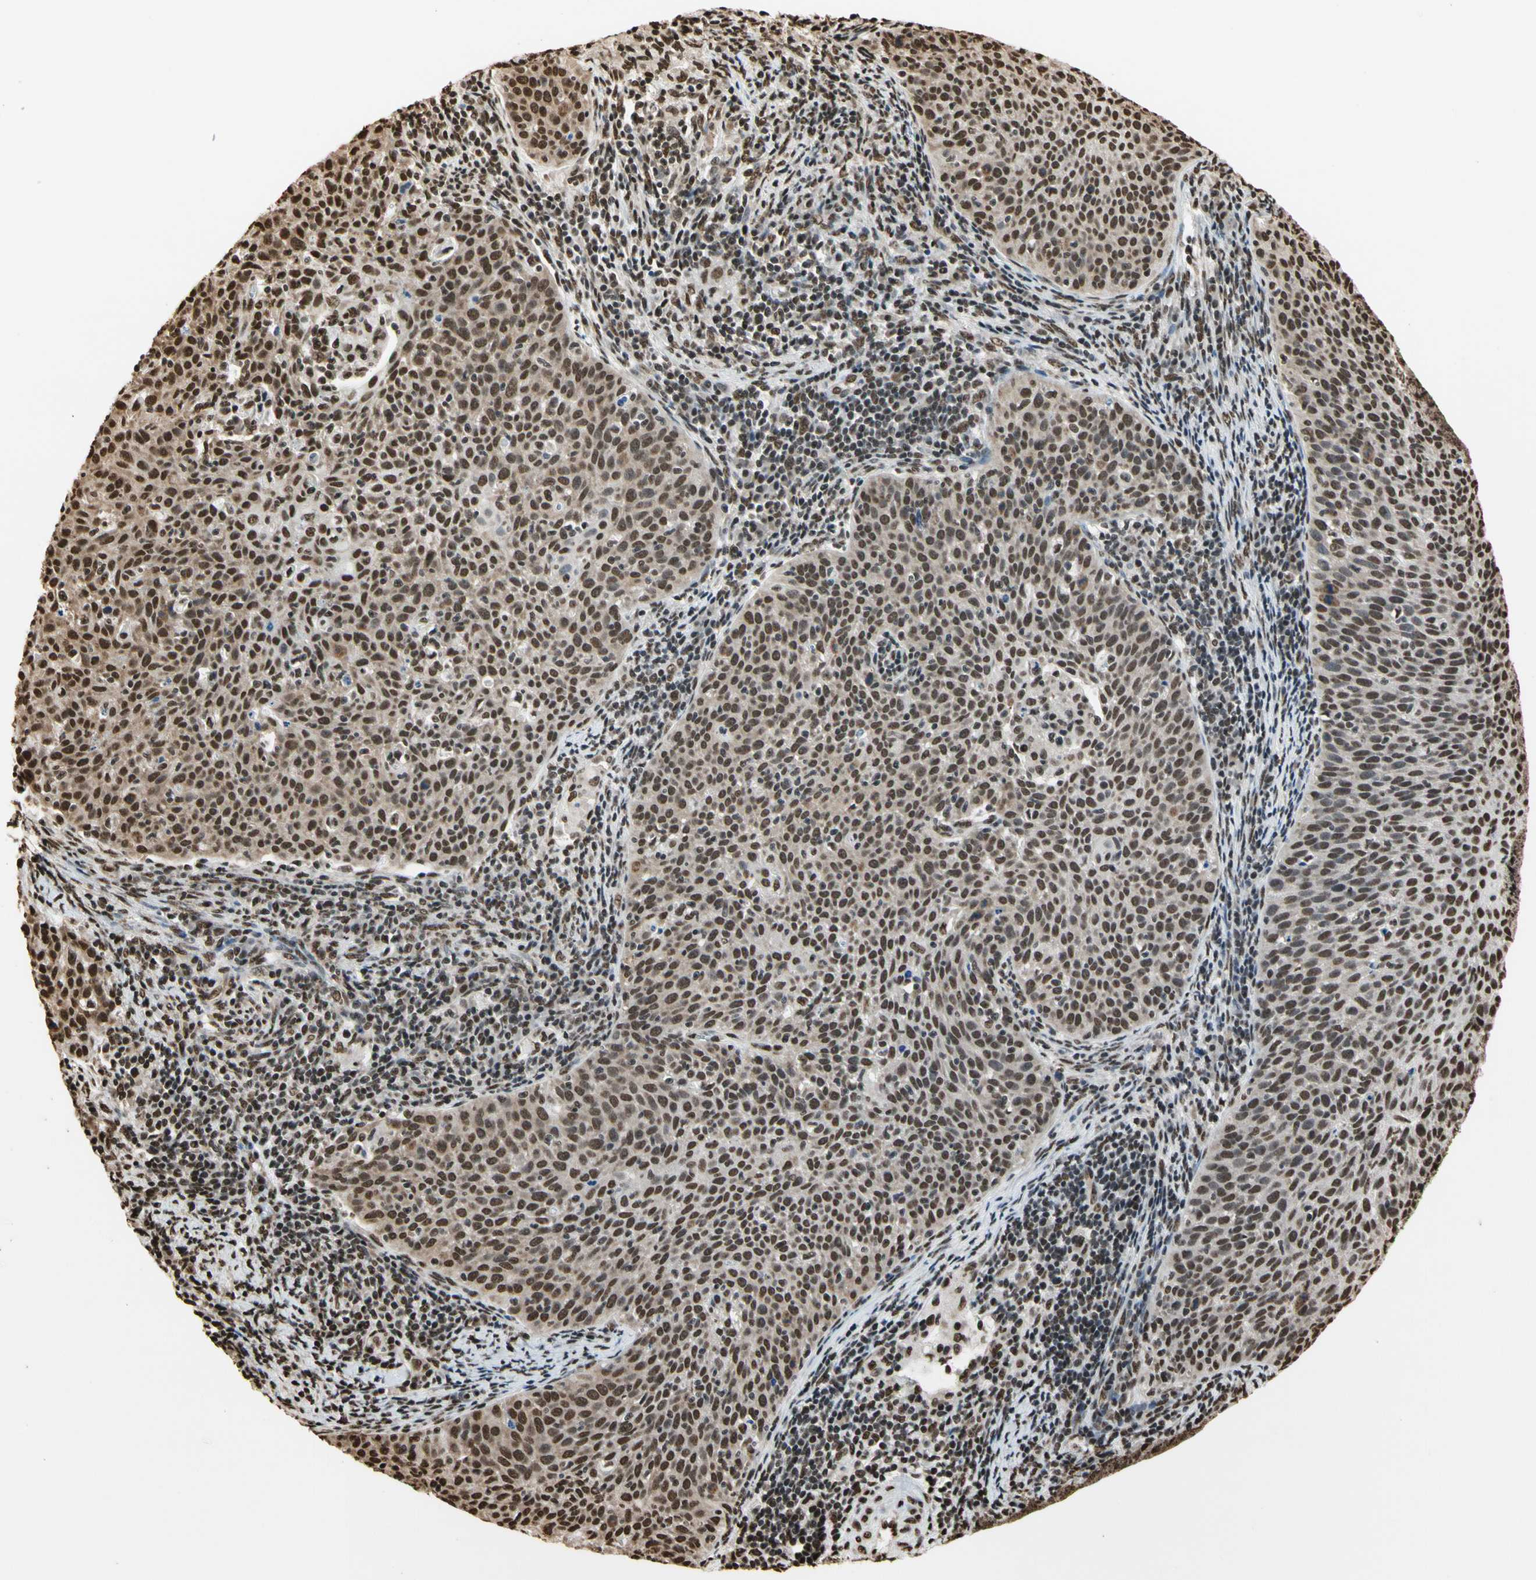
{"staining": {"intensity": "moderate", "quantity": ">75%", "location": "nuclear"}, "tissue": "cervical cancer", "cell_type": "Tumor cells", "image_type": "cancer", "snomed": [{"axis": "morphology", "description": "Squamous cell carcinoma, NOS"}, {"axis": "topography", "description": "Cervix"}], "caption": "Cervical cancer (squamous cell carcinoma) stained with DAB (3,3'-diaminobenzidine) immunohistochemistry displays medium levels of moderate nuclear positivity in about >75% of tumor cells.", "gene": "HNRNPK", "patient": {"sex": "female", "age": 38}}